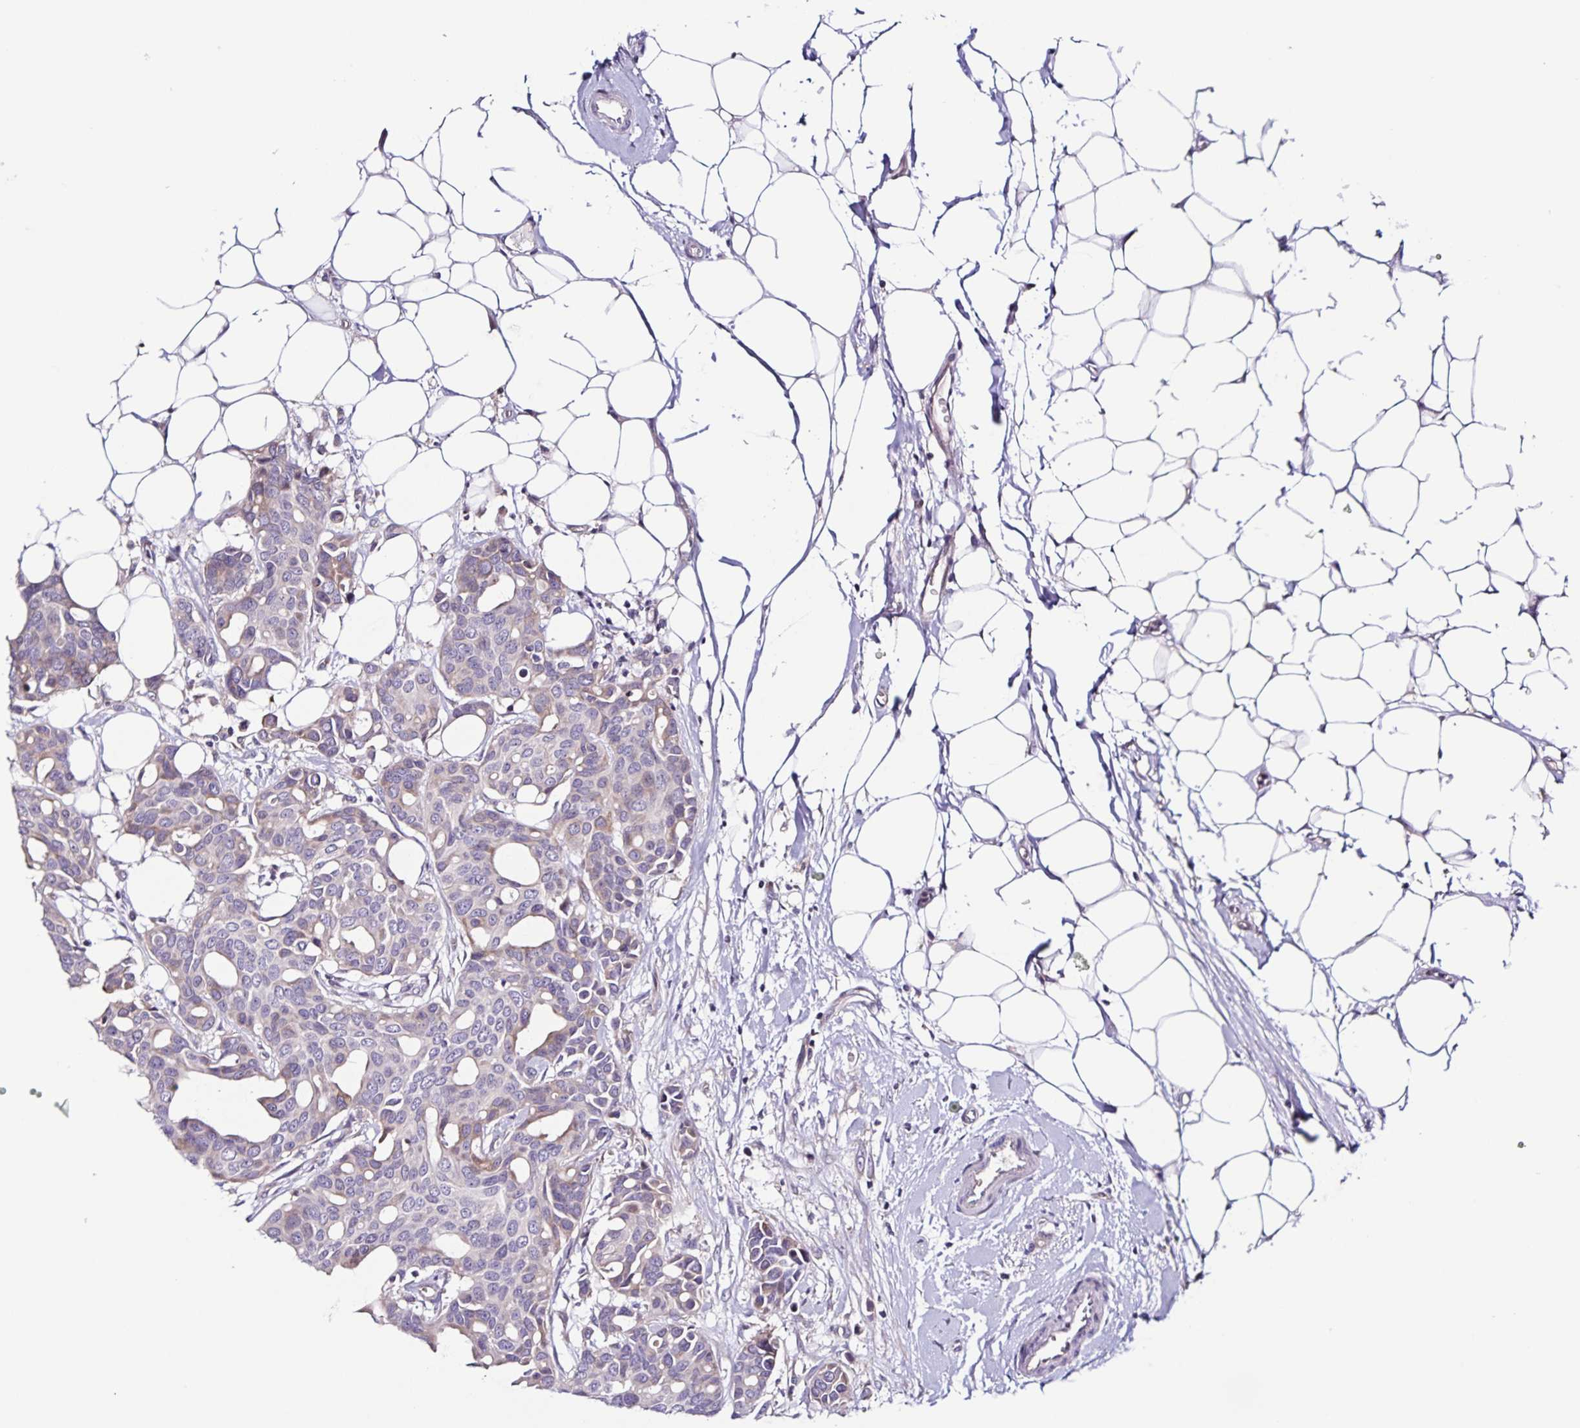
{"staining": {"intensity": "weak", "quantity": "<25%", "location": "cytoplasmic/membranous"}, "tissue": "breast cancer", "cell_type": "Tumor cells", "image_type": "cancer", "snomed": [{"axis": "morphology", "description": "Duct carcinoma"}, {"axis": "topography", "description": "Breast"}], "caption": "This is an immunohistochemistry (IHC) micrograph of breast invasive ductal carcinoma. There is no staining in tumor cells.", "gene": "RNFT2", "patient": {"sex": "female", "age": 54}}